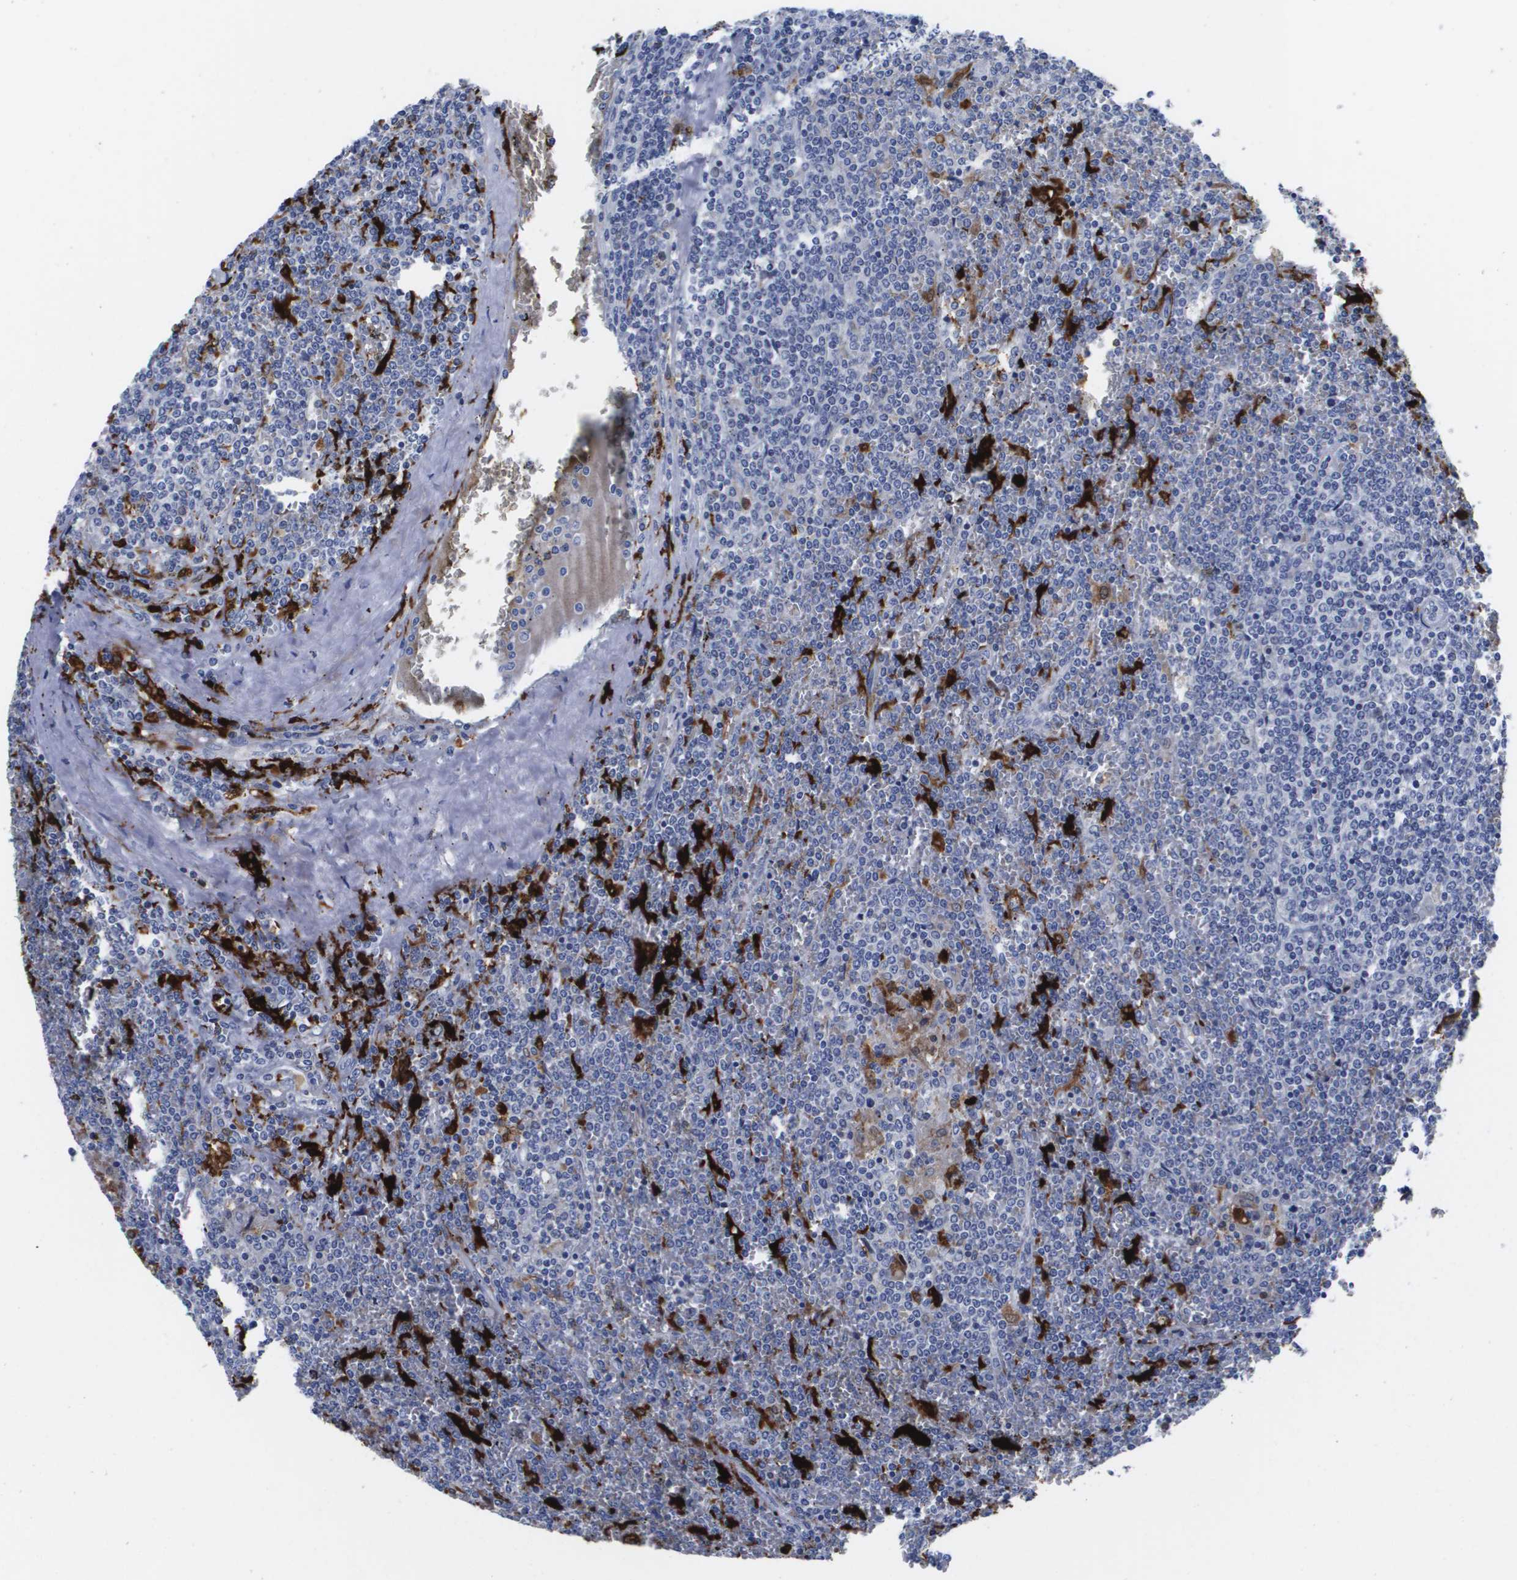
{"staining": {"intensity": "negative", "quantity": "none", "location": "none"}, "tissue": "lymphoma", "cell_type": "Tumor cells", "image_type": "cancer", "snomed": [{"axis": "morphology", "description": "Malignant lymphoma, non-Hodgkin's type, Low grade"}, {"axis": "topography", "description": "Spleen"}], "caption": "DAB immunohistochemical staining of human malignant lymphoma, non-Hodgkin's type (low-grade) shows no significant positivity in tumor cells.", "gene": "HMOX1", "patient": {"sex": "female", "age": 19}}